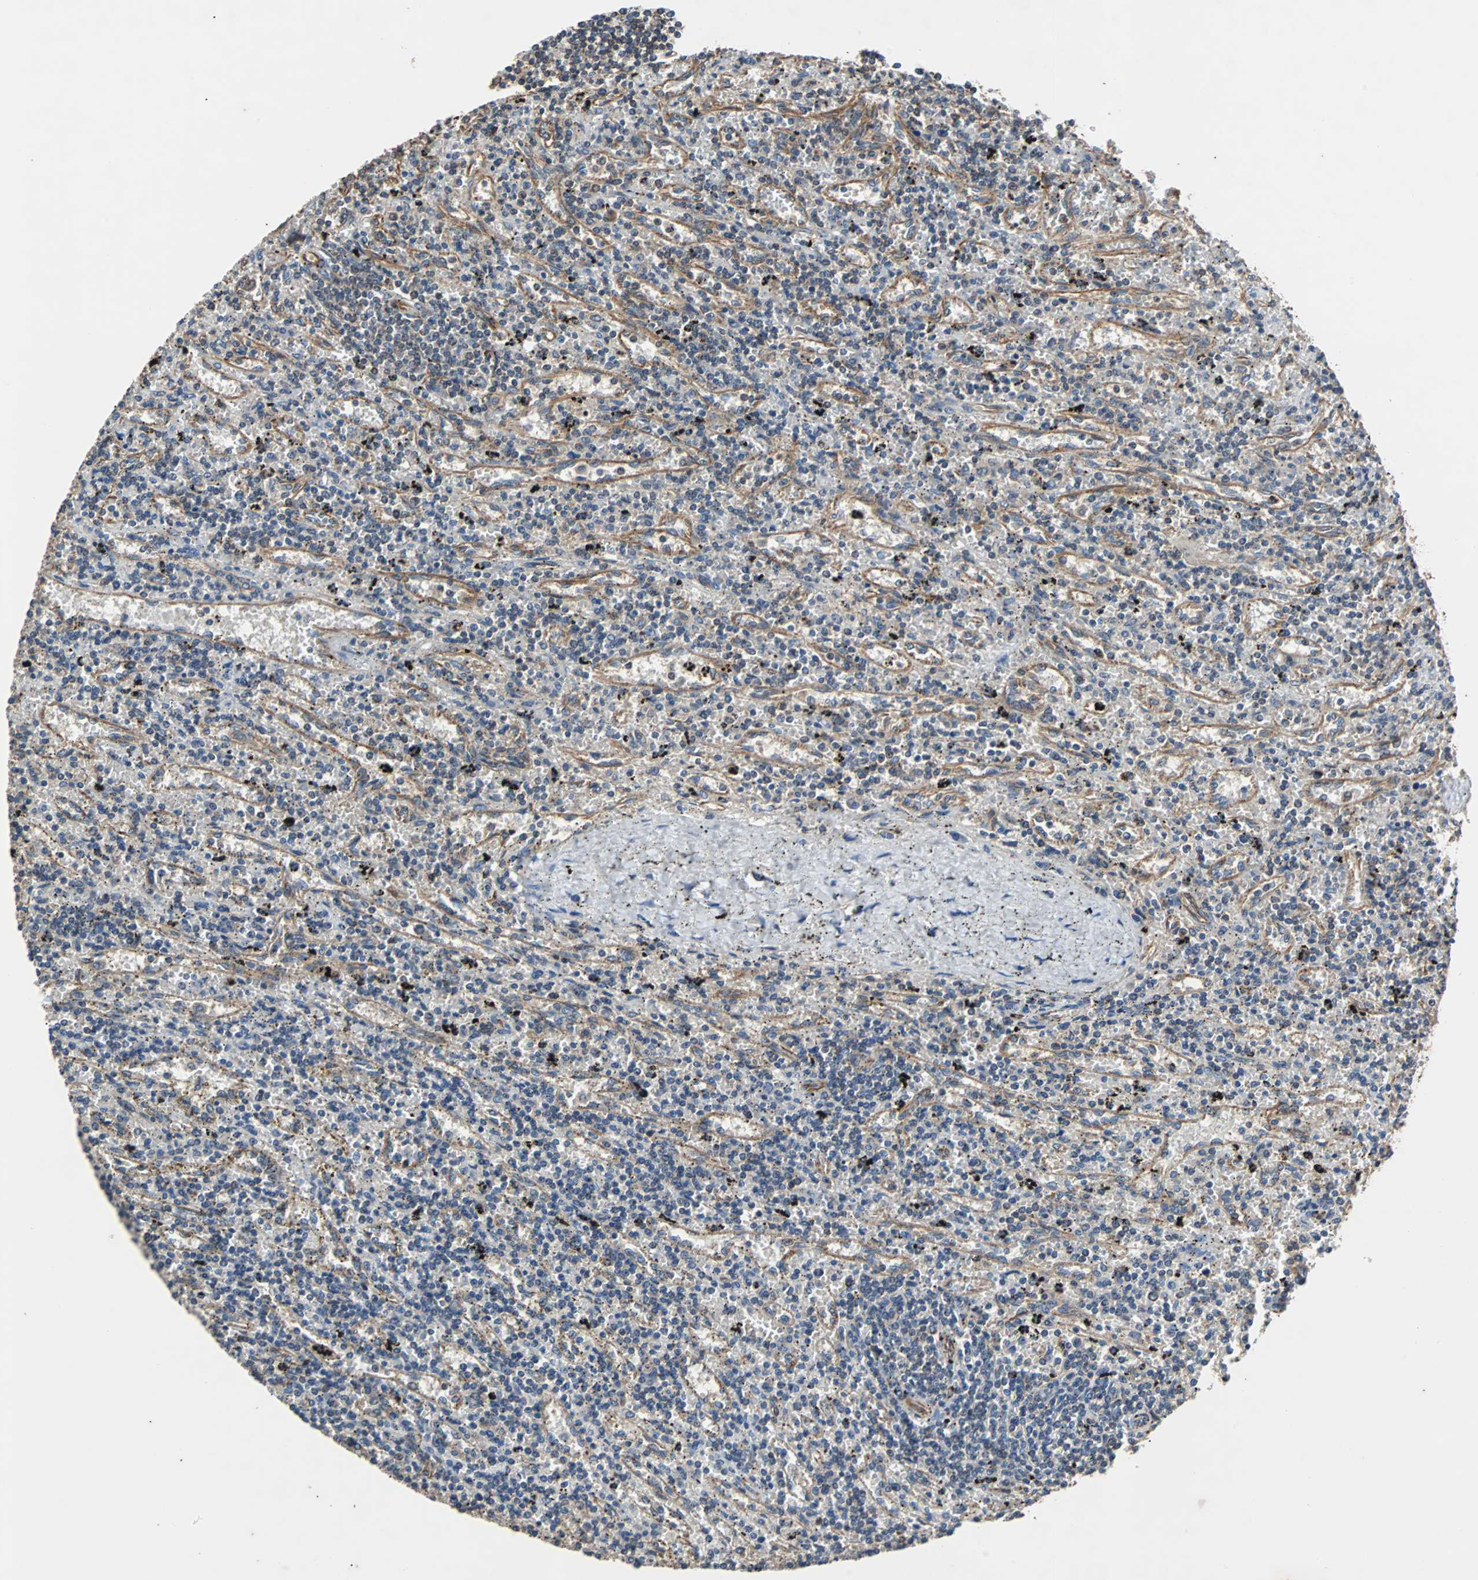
{"staining": {"intensity": "weak", "quantity": "25%-75%", "location": "cytoplasmic/membranous"}, "tissue": "lymphoma", "cell_type": "Tumor cells", "image_type": "cancer", "snomed": [{"axis": "morphology", "description": "Malignant lymphoma, non-Hodgkin's type, Low grade"}, {"axis": "topography", "description": "Spleen"}], "caption": "Malignant lymphoma, non-Hodgkin's type (low-grade) stained for a protein displays weak cytoplasmic/membranous positivity in tumor cells.", "gene": "ACTR3", "patient": {"sex": "male", "age": 76}}